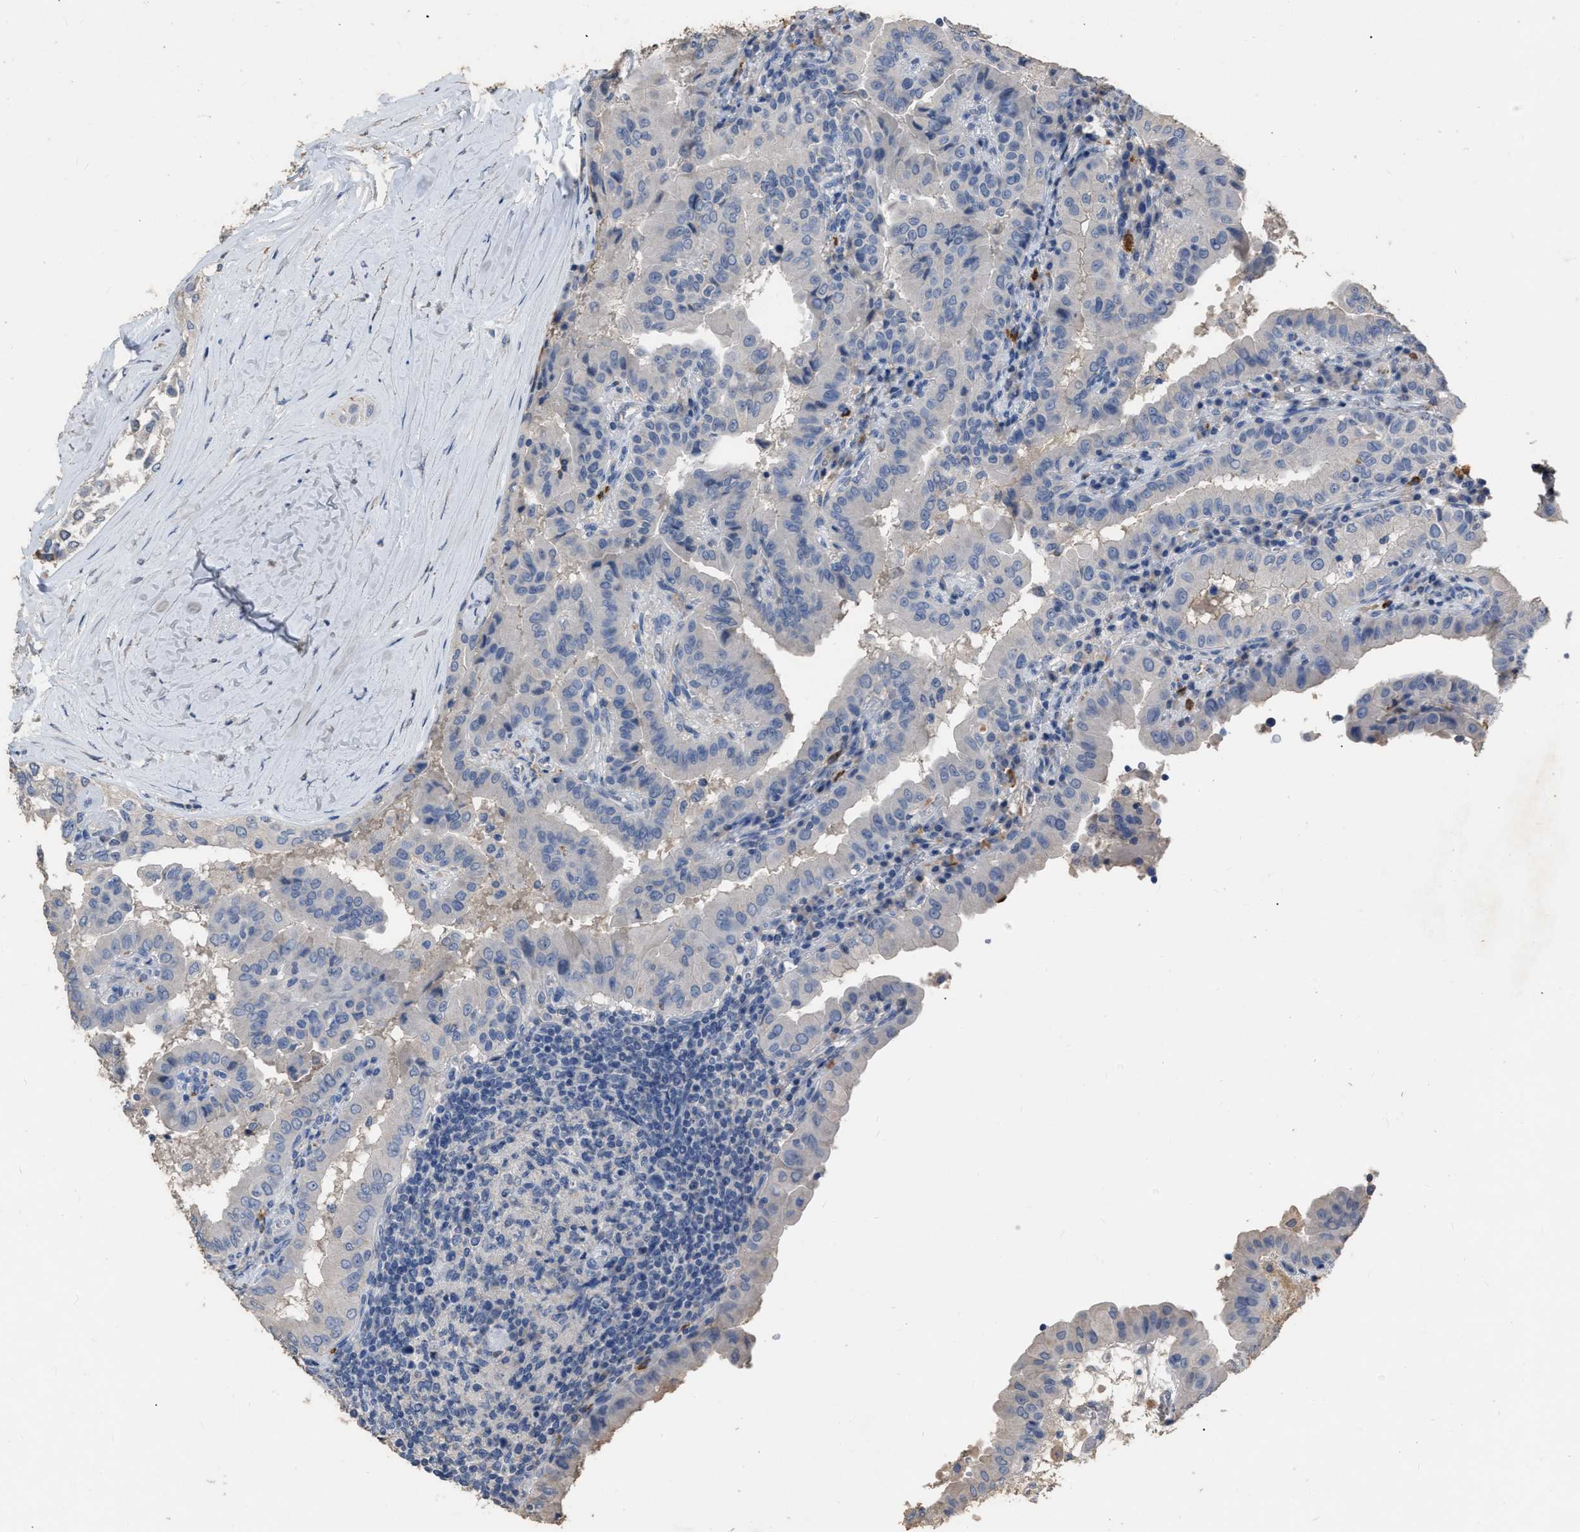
{"staining": {"intensity": "negative", "quantity": "none", "location": "none"}, "tissue": "thyroid cancer", "cell_type": "Tumor cells", "image_type": "cancer", "snomed": [{"axis": "morphology", "description": "Papillary adenocarcinoma, NOS"}, {"axis": "topography", "description": "Thyroid gland"}], "caption": "High magnification brightfield microscopy of thyroid cancer (papillary adenocarcinoma) stained with DAB (3,3'-diaminobenzidine) (brown) and counterstained with hematoxylin (blue): tumor cells show no significant positivity.", "gene": "HABP2", "patient": {"sex": "male", "age": 33}}